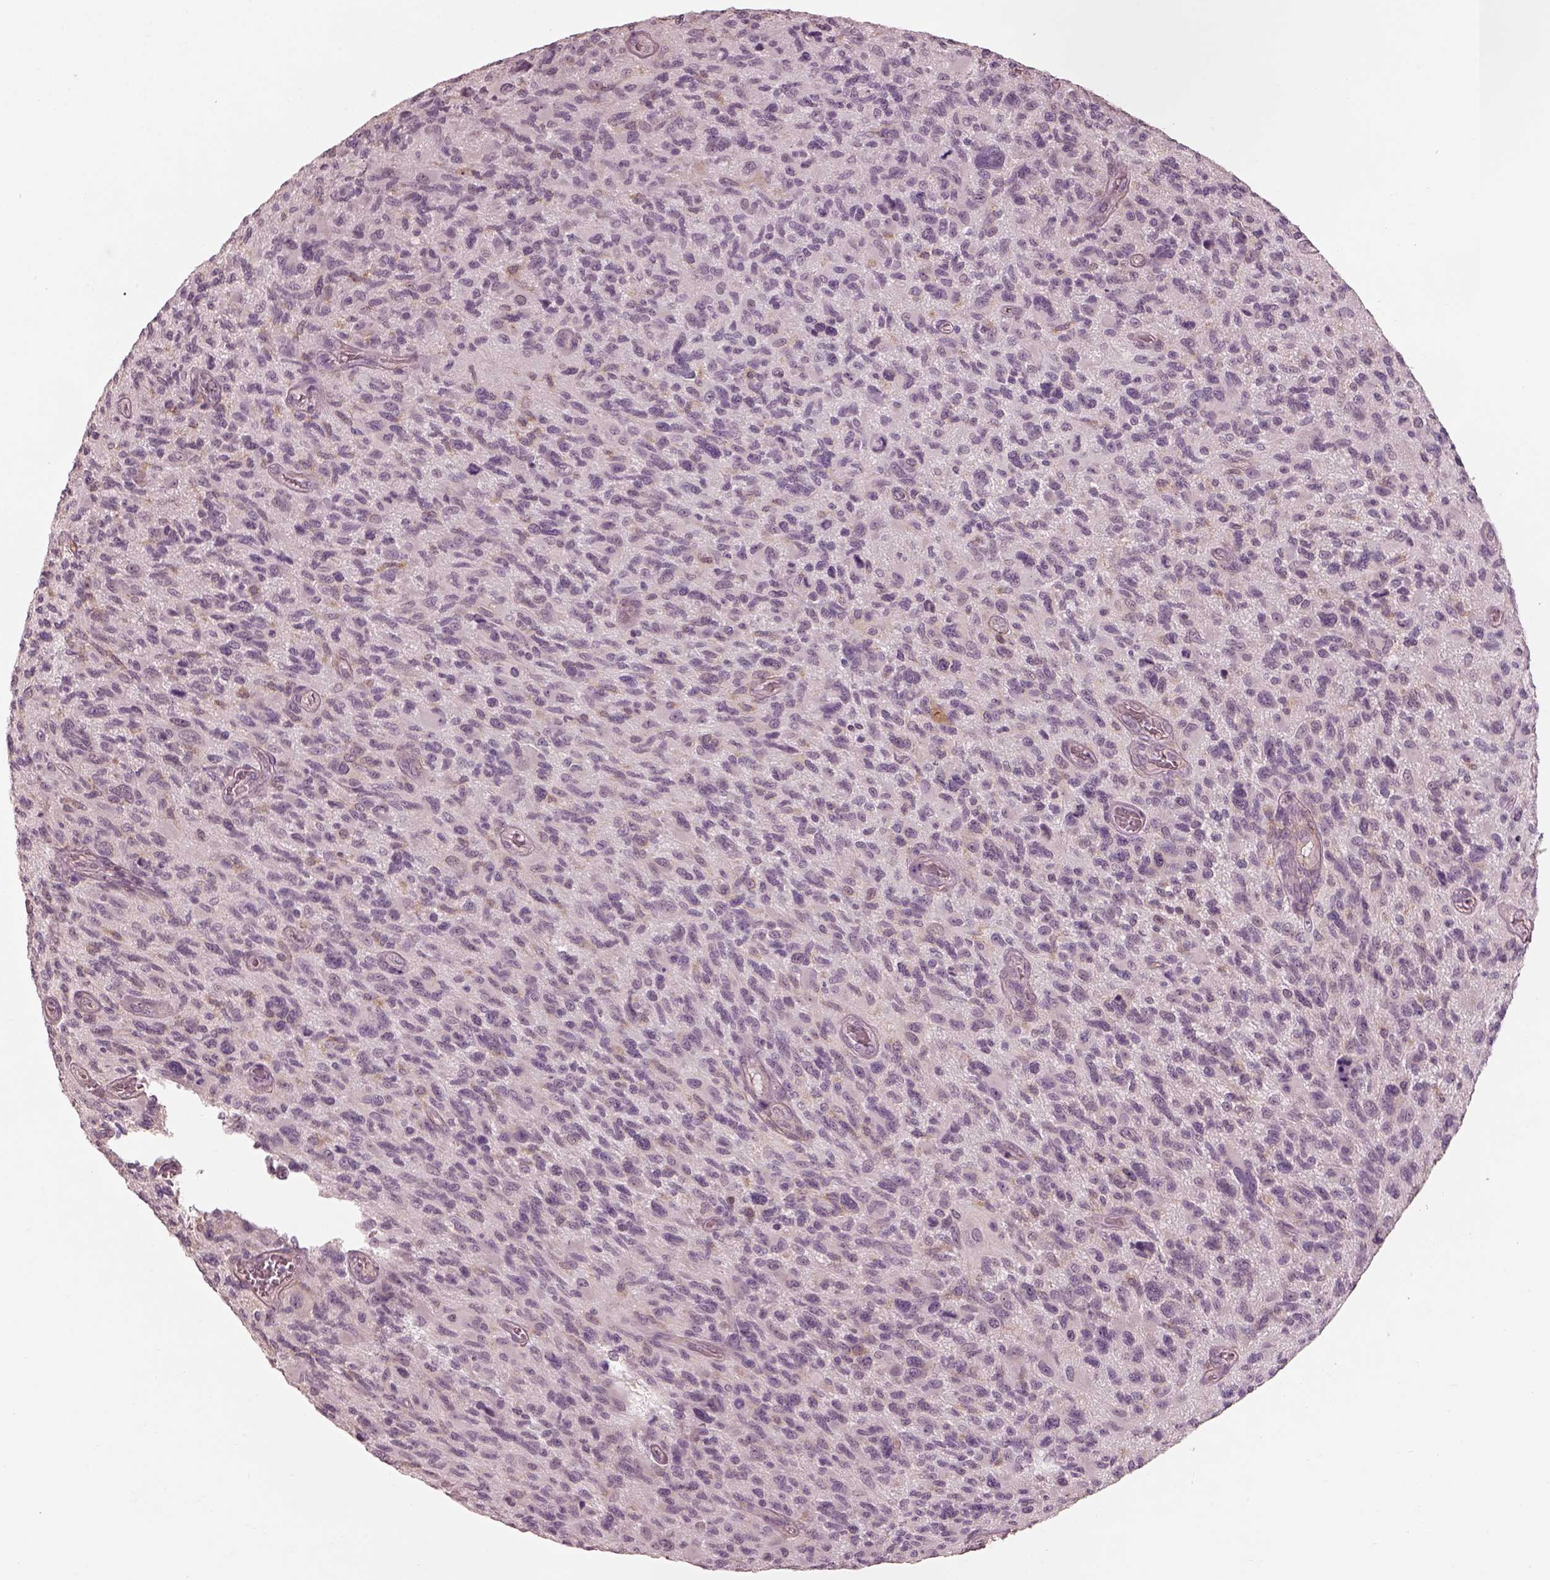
{"staining": {"intensity": "negative", "quantity": "none", "location": "none"}, "tissue": "glioma", "cell_type": "Tumor cells", "image_type": "cancer", "snomed": [{"axis": "morphology", "description": "Glioma, malignant, NOS"}, {"axis": "morphology", "description": "Glioma, malignant, High grade"}, {"axis": "topography", "description": "Brain"}], "caption": "The photomicrograph displays no significant staining in tumor cells of malignant glioma.", "gene": "PRKACG", "patient": {"sex": "female", "age": 71}}